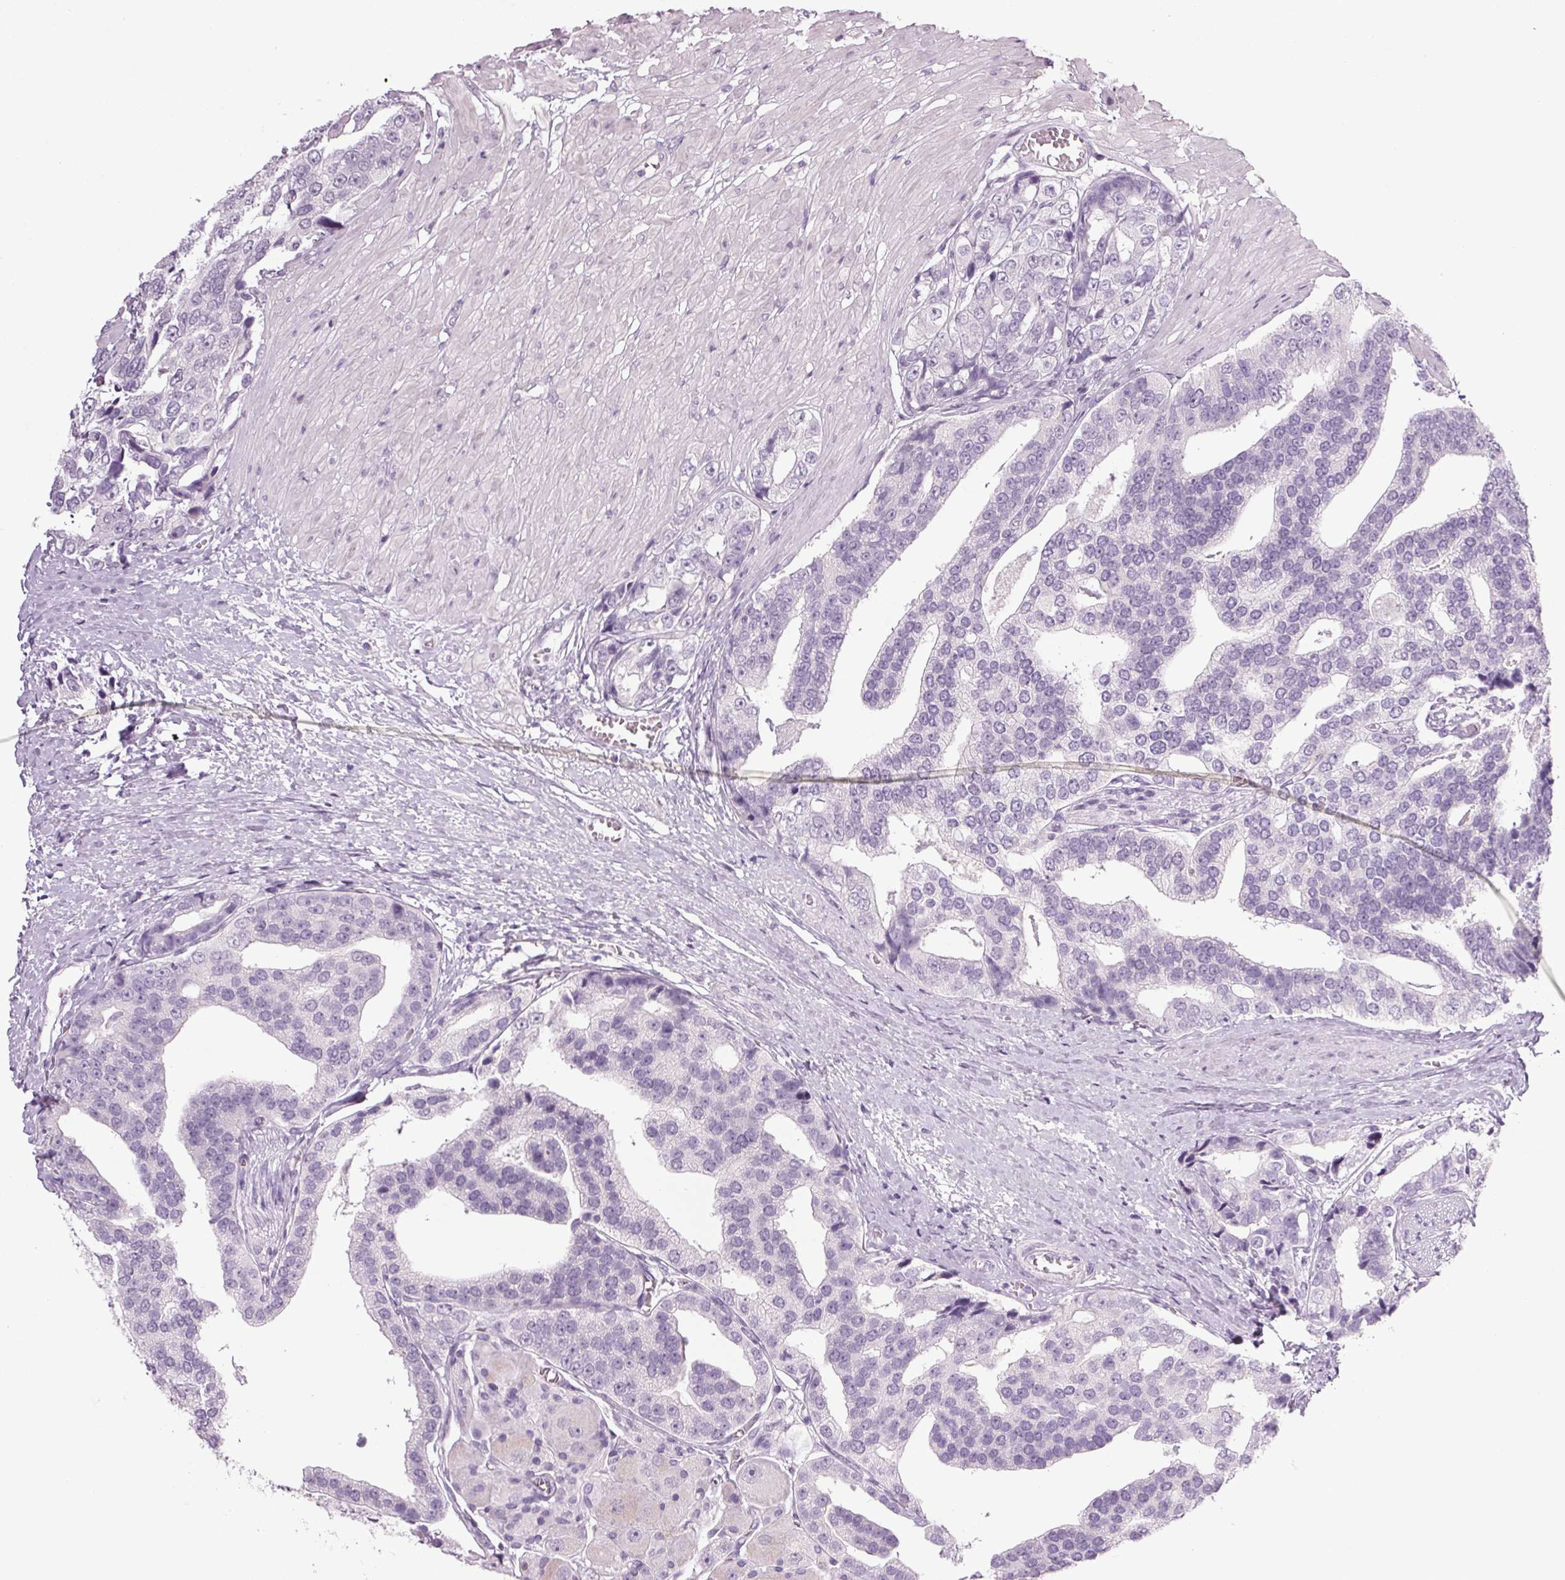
{"staining": {"intensity": "negative", "quantity": "none", "location": "none"}, "tissue": "prostate cancer", "cell_type": "Tumor cells", "image_type": "cancer", "snomed": [{"axis": "morphology", "description": "Adenocarcinoma, High grade"}, {"axis": "topography", "description": "Prostate"}], "caption": "Immunohistochemical staining of prostate cancer (high-grade adenocarcinoma) displays no significant expression in tumor cells.", "gene": "PPP1R1A", "patient": {"sex": "male", "age": 71}}